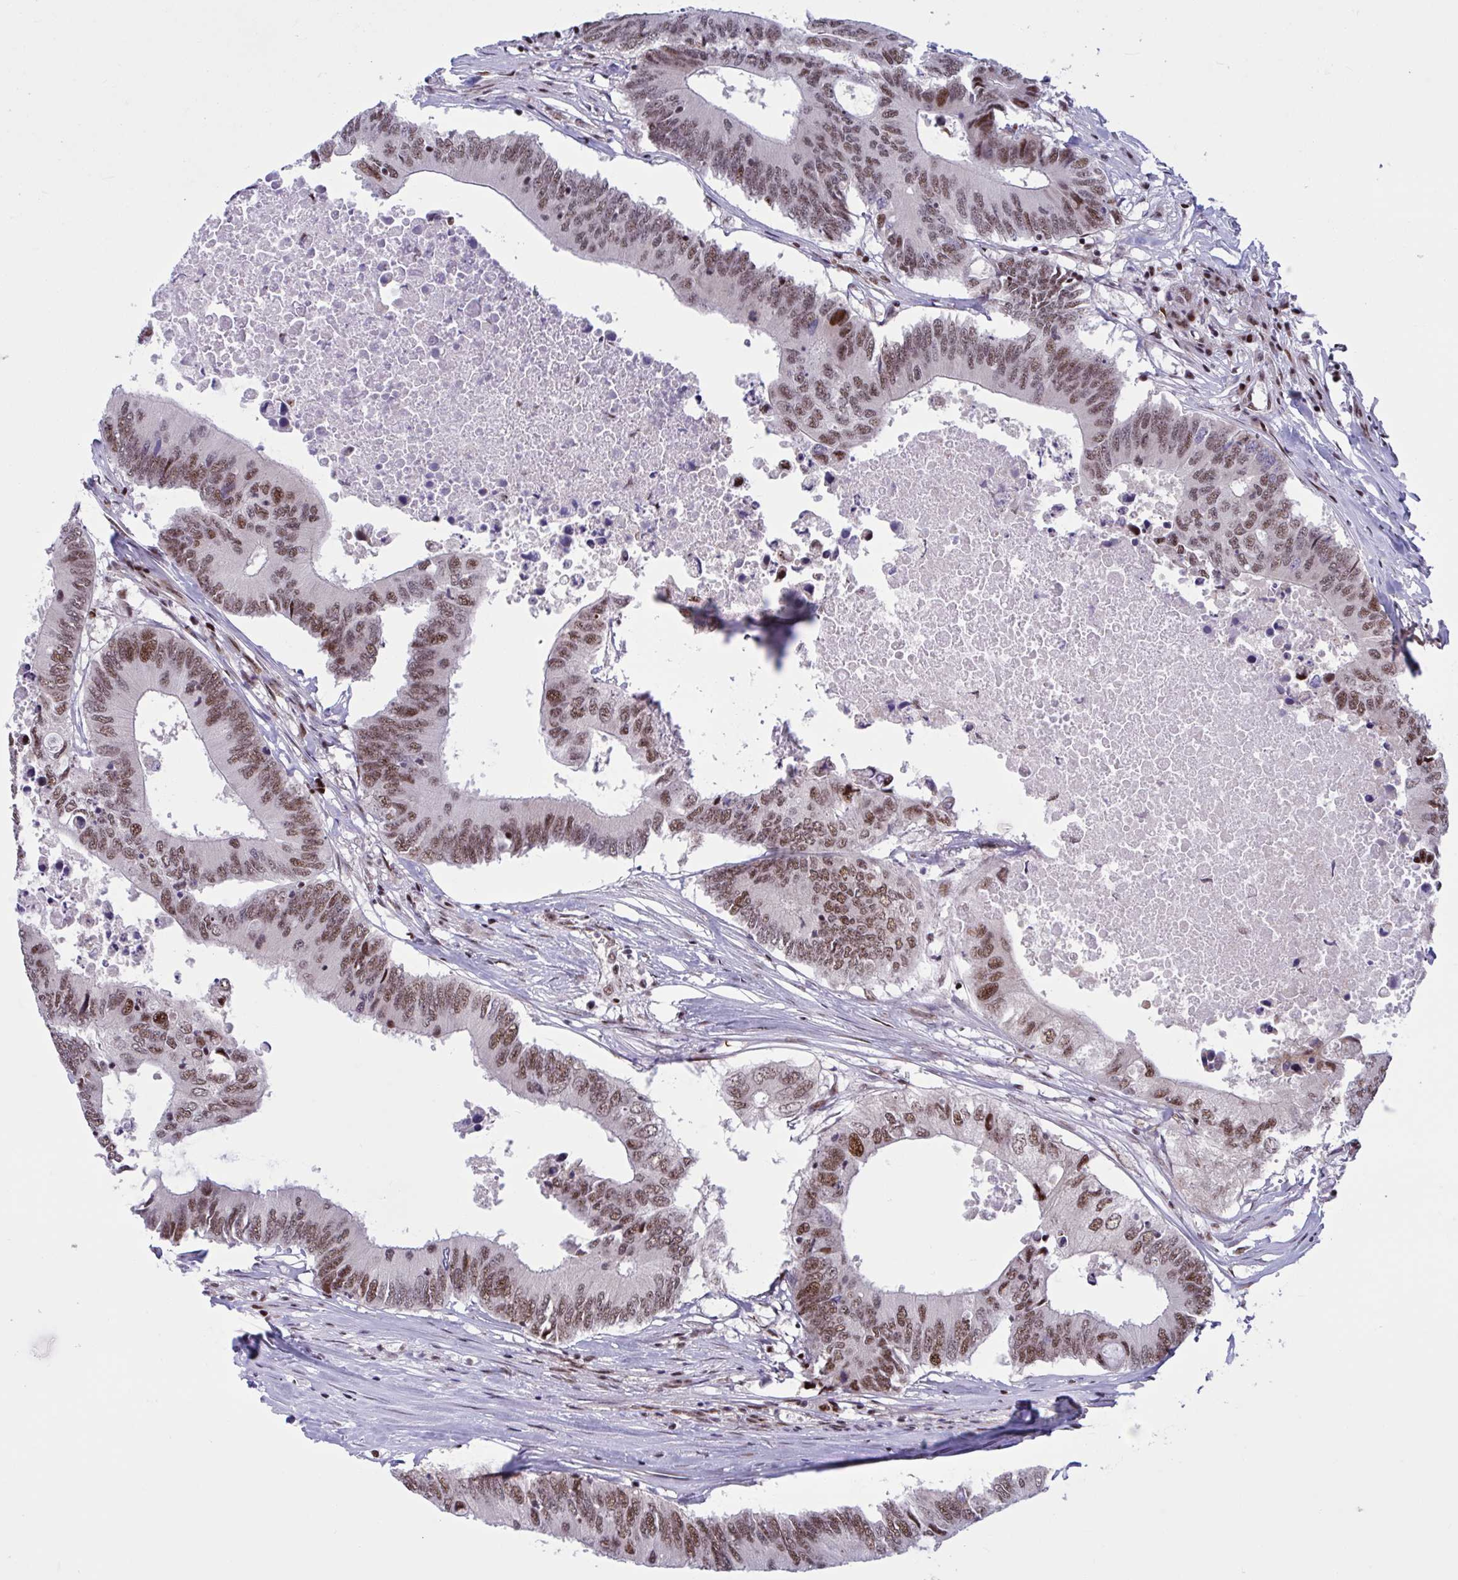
{"staining": {"intensity": "moderate", "quantity": ">75%", "location": "nuclear"}, "tissue": "colorectal cancer", "cell_type": "Tumor cells", "image_type": "cancer", "snomed": [{"axis": "morphology", "description": "Adenocarcinoma, NOS"}, {"axis": "topography", "description": "Colon"}], "caption": "Human adenocarcinoma (colorectal) stained with a protein marker displays moderate staining in tumor cells.", "gene": "RBL1", "patient": {"sex": "male", "age": 71}}